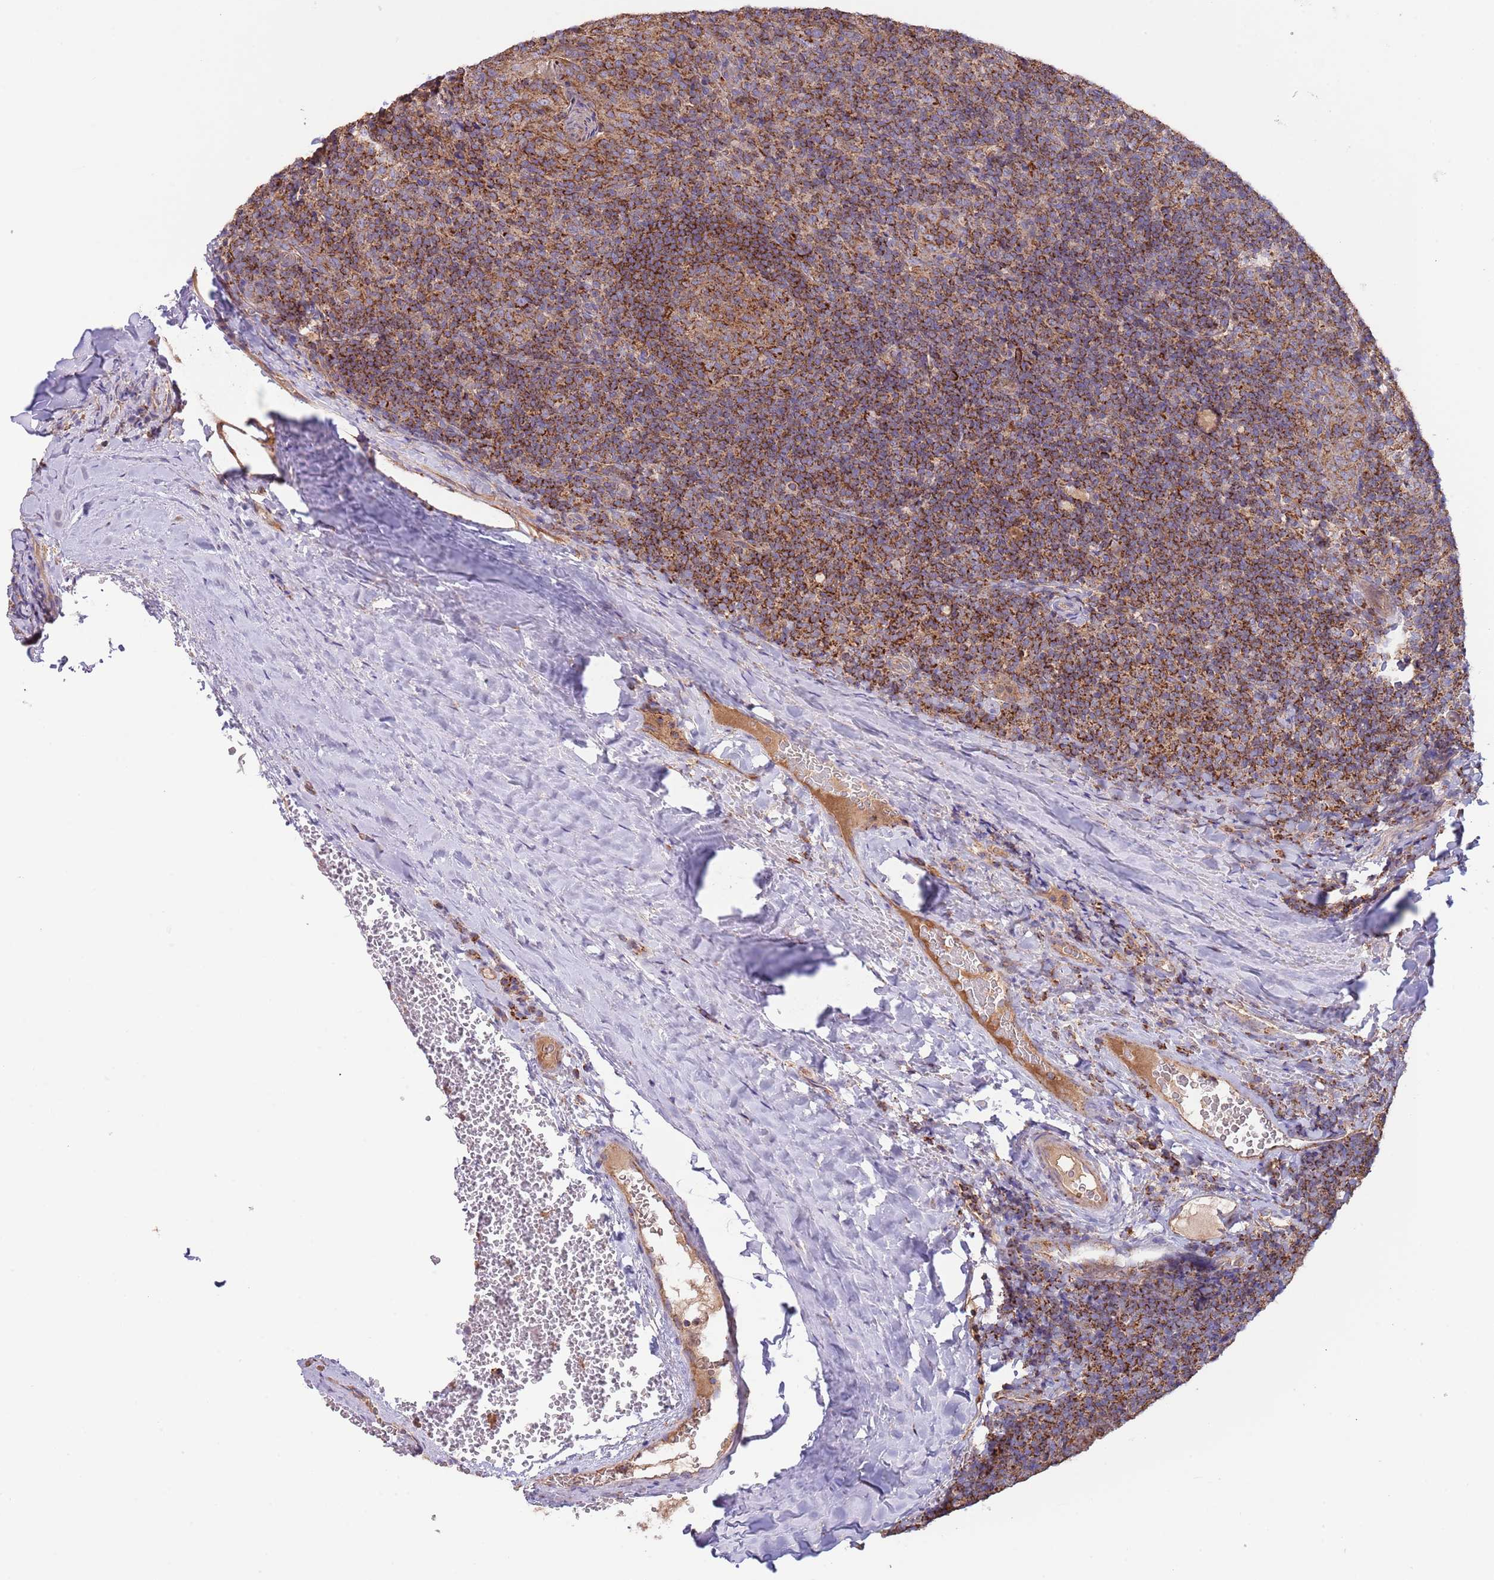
{"staining": {"intensity": "strong", "quantity": ">75%", "location": "cytoplasmic/membranous"}, "tissue": "tonsil", "cell_type": "Germinal center cells", "image_type": "normal", "snomed": [{"axis": "morphology", "description": "Normal tissue, NOS"}, {"axis": "topography", "description": "Tonsil"}], "caption": "Immunohistochemistry (IHC) staining of unremarkable tonsil, which exhibits high levels of strong cytoplasmic/membranous positivity in about >75% of germinal center cells indicating strong cytoplasmic/membranous protein staining. The staining was performed using DAB (3,3'-diaminobenzidine) (brown) for protein detection and nuclei were counterstained in hematoxylin (blue).", "gene": "DNAJA3", "patient": {"sex": "male", "age": 17}}